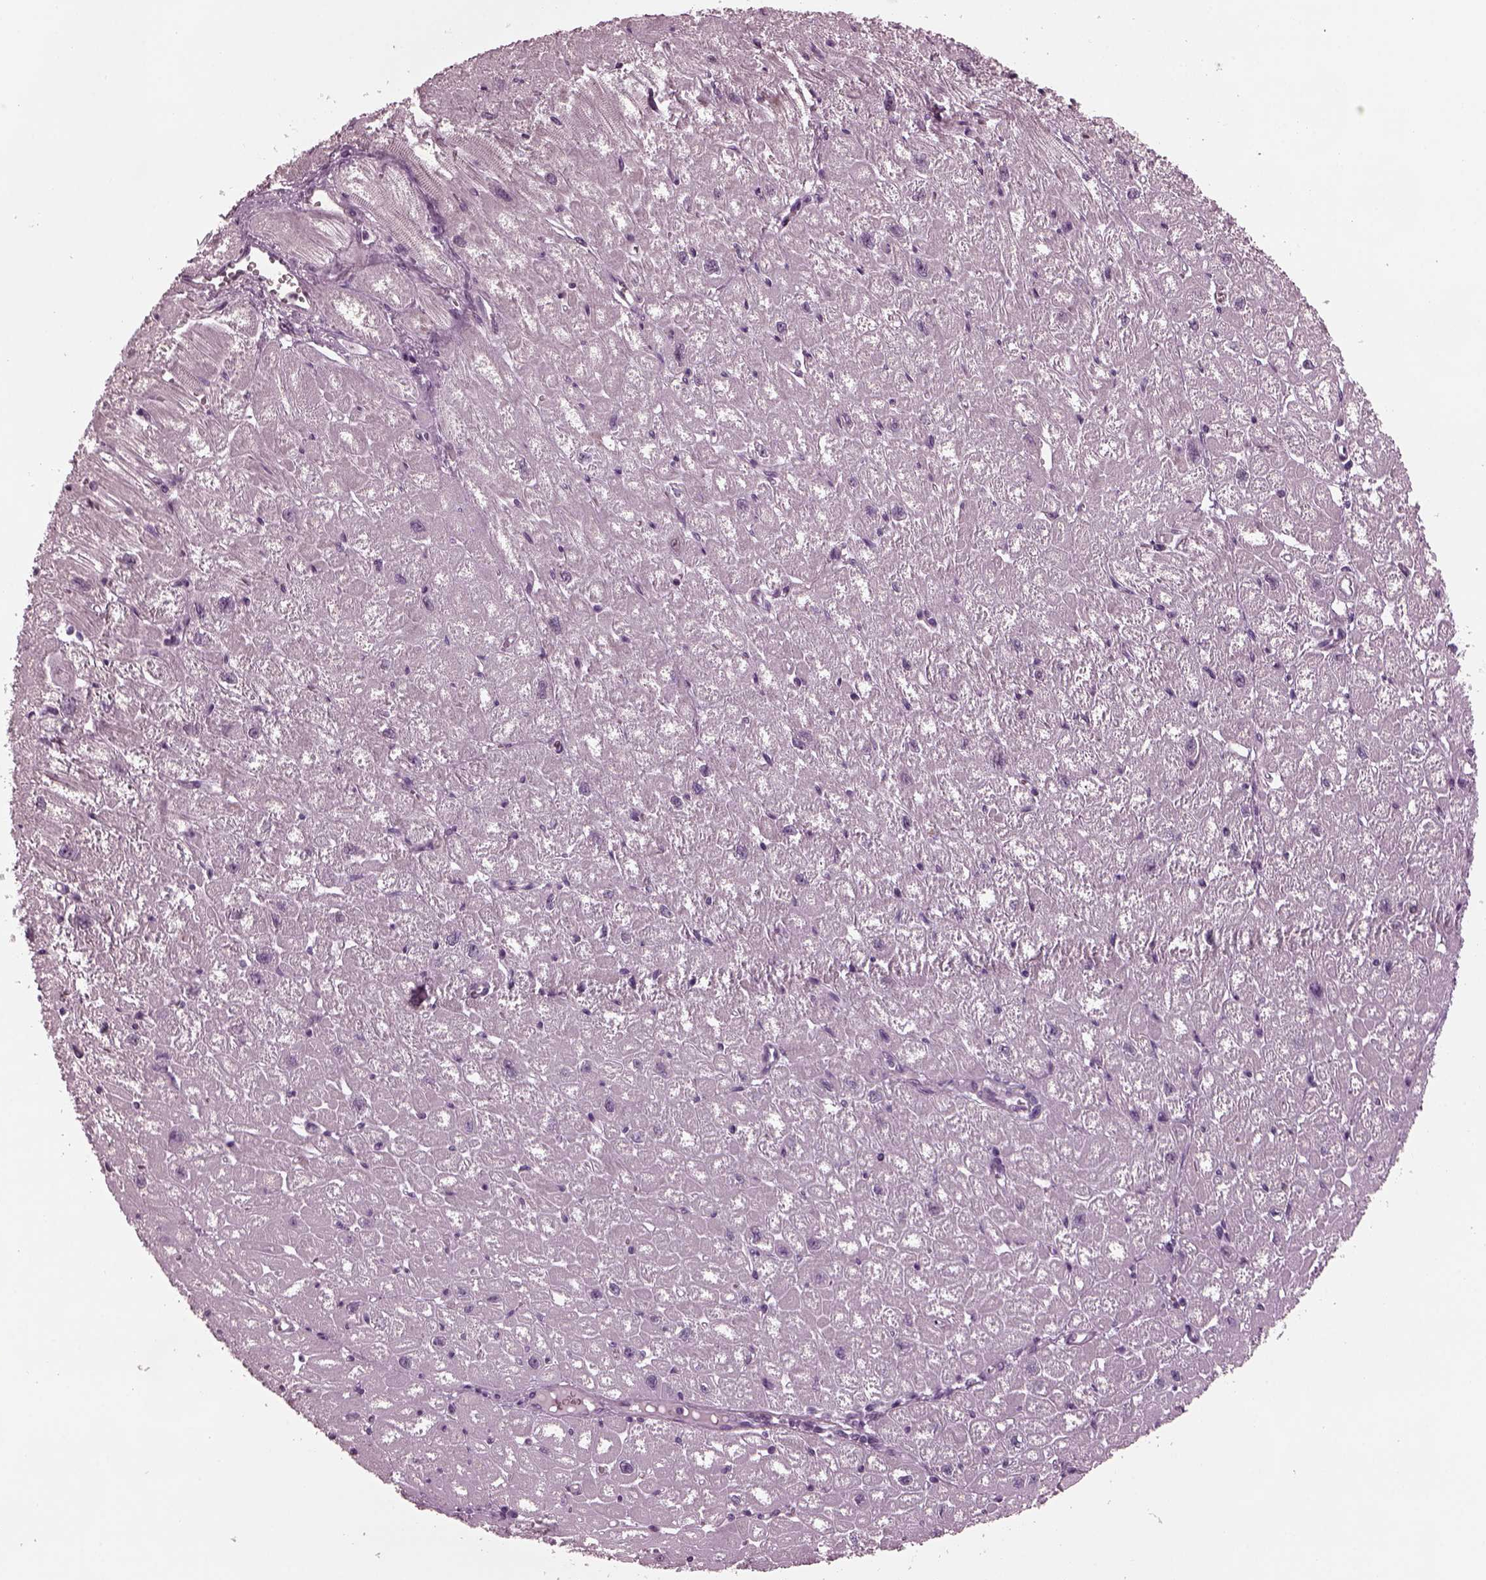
{"staining": {"intensity": "negative", "quantity": "none", "location": "none"}, "tissue": "heart muscle", "cell_type": "Cardiomyocytes", "image_type": "normal", "snomed": [{"axis": "morphology", "description": "Normal tissue, NOS"}, {"axis": "topography", "description": "Heart"}], "caption": "IHC micrograph of benign human heart muscle stained for a protein (brown), which demonstrates no expression in cardiomyocytes. (Stains: DAB (3,3'-diaminobenzidine) immunohistochemistry (IHC) with hematoxylin counter stain, Microscopy: brightfield microscopy at high magnification).", "gene": "CLCN4", "patient": {"sex": "male", "age": 61}}